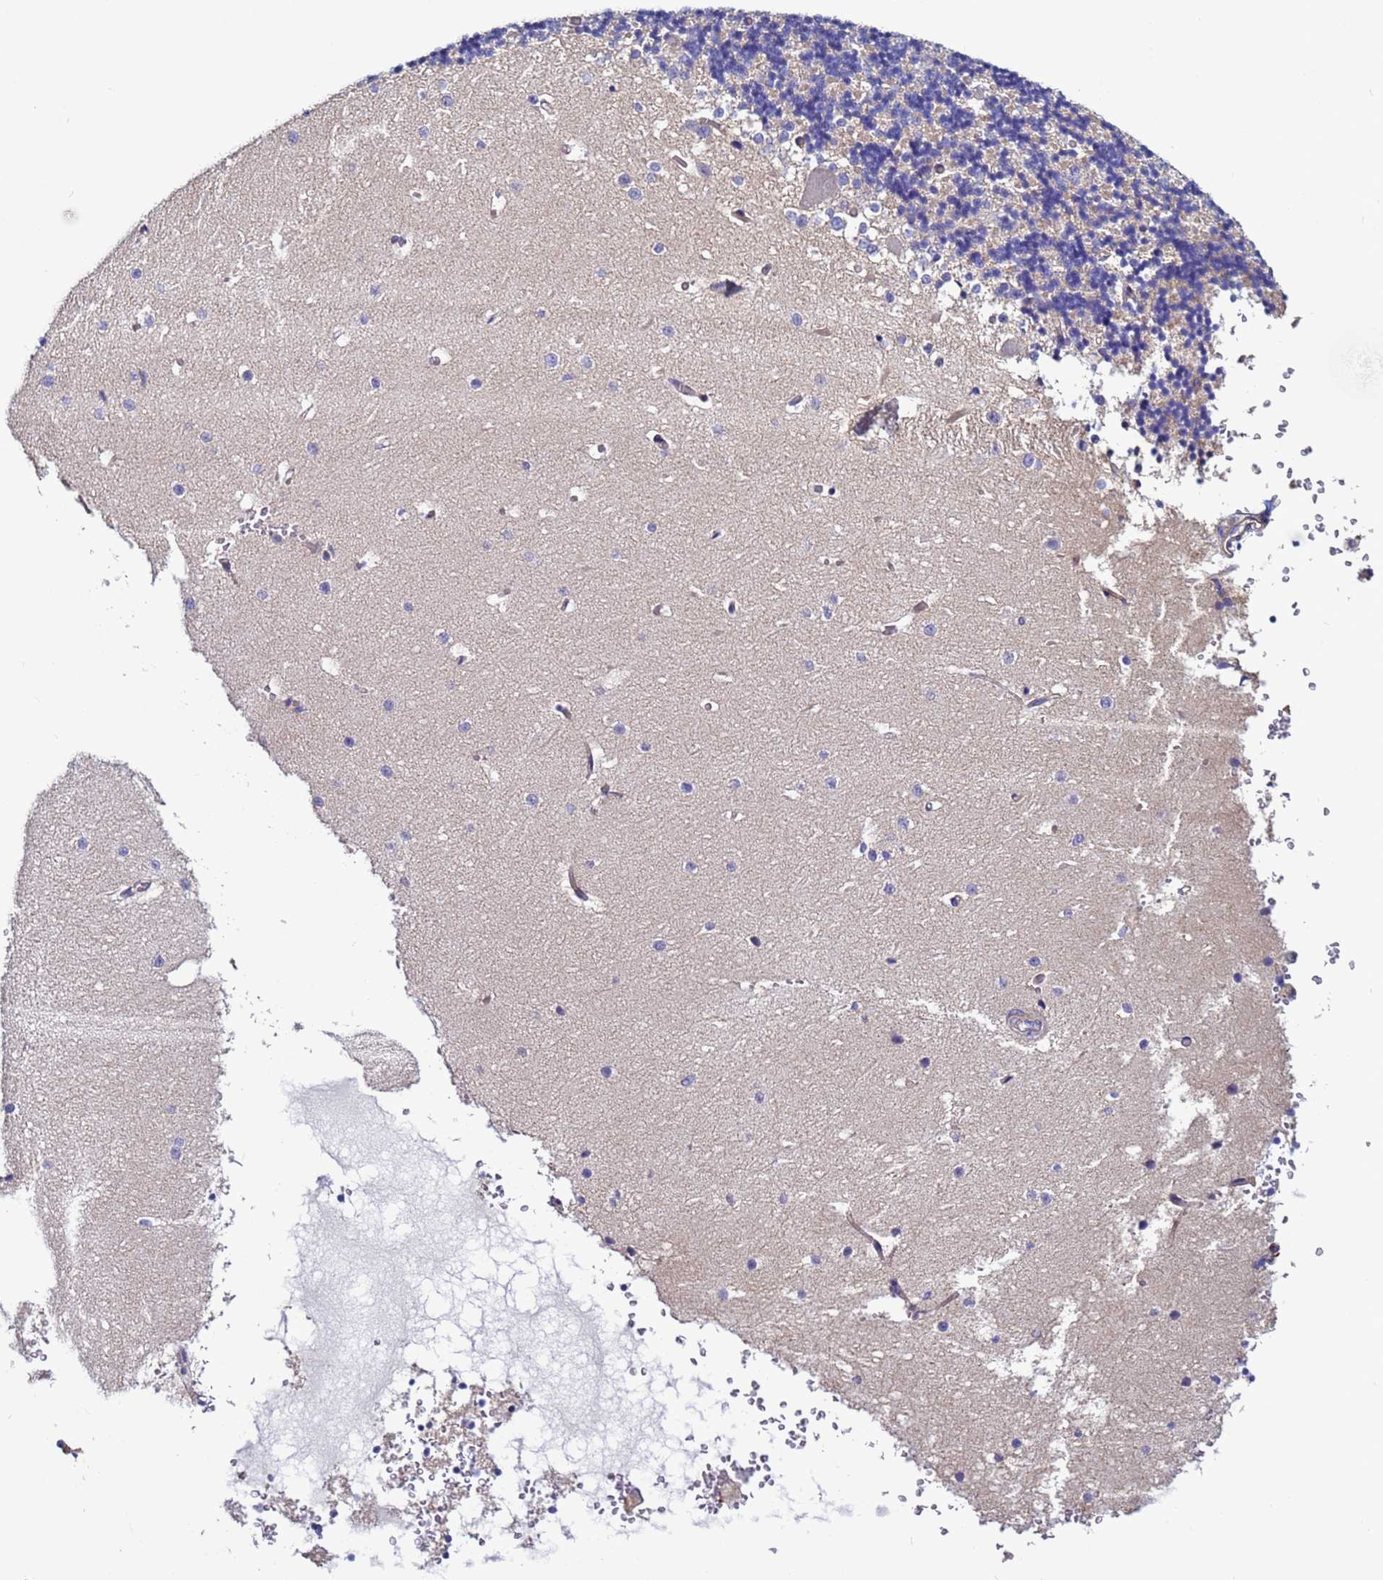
{"staining": {"intensity": "negative", "quantity": "none", "location": "none"}, "tissue": "cerebellum", "cell_type": "Cells in granular layer", "image_type": "normal", "snomed": [{"axis": "morphology", "description": "Normal tissue, NOS"}, {"axis": "topography", "description": "Cerebellum"}], "caption": "A photomicrograph of human cerebellum is negative for staining in cells in granular layer.", "gene": "EFCAB8", "patient": {"sex": "male", "age": 37}}